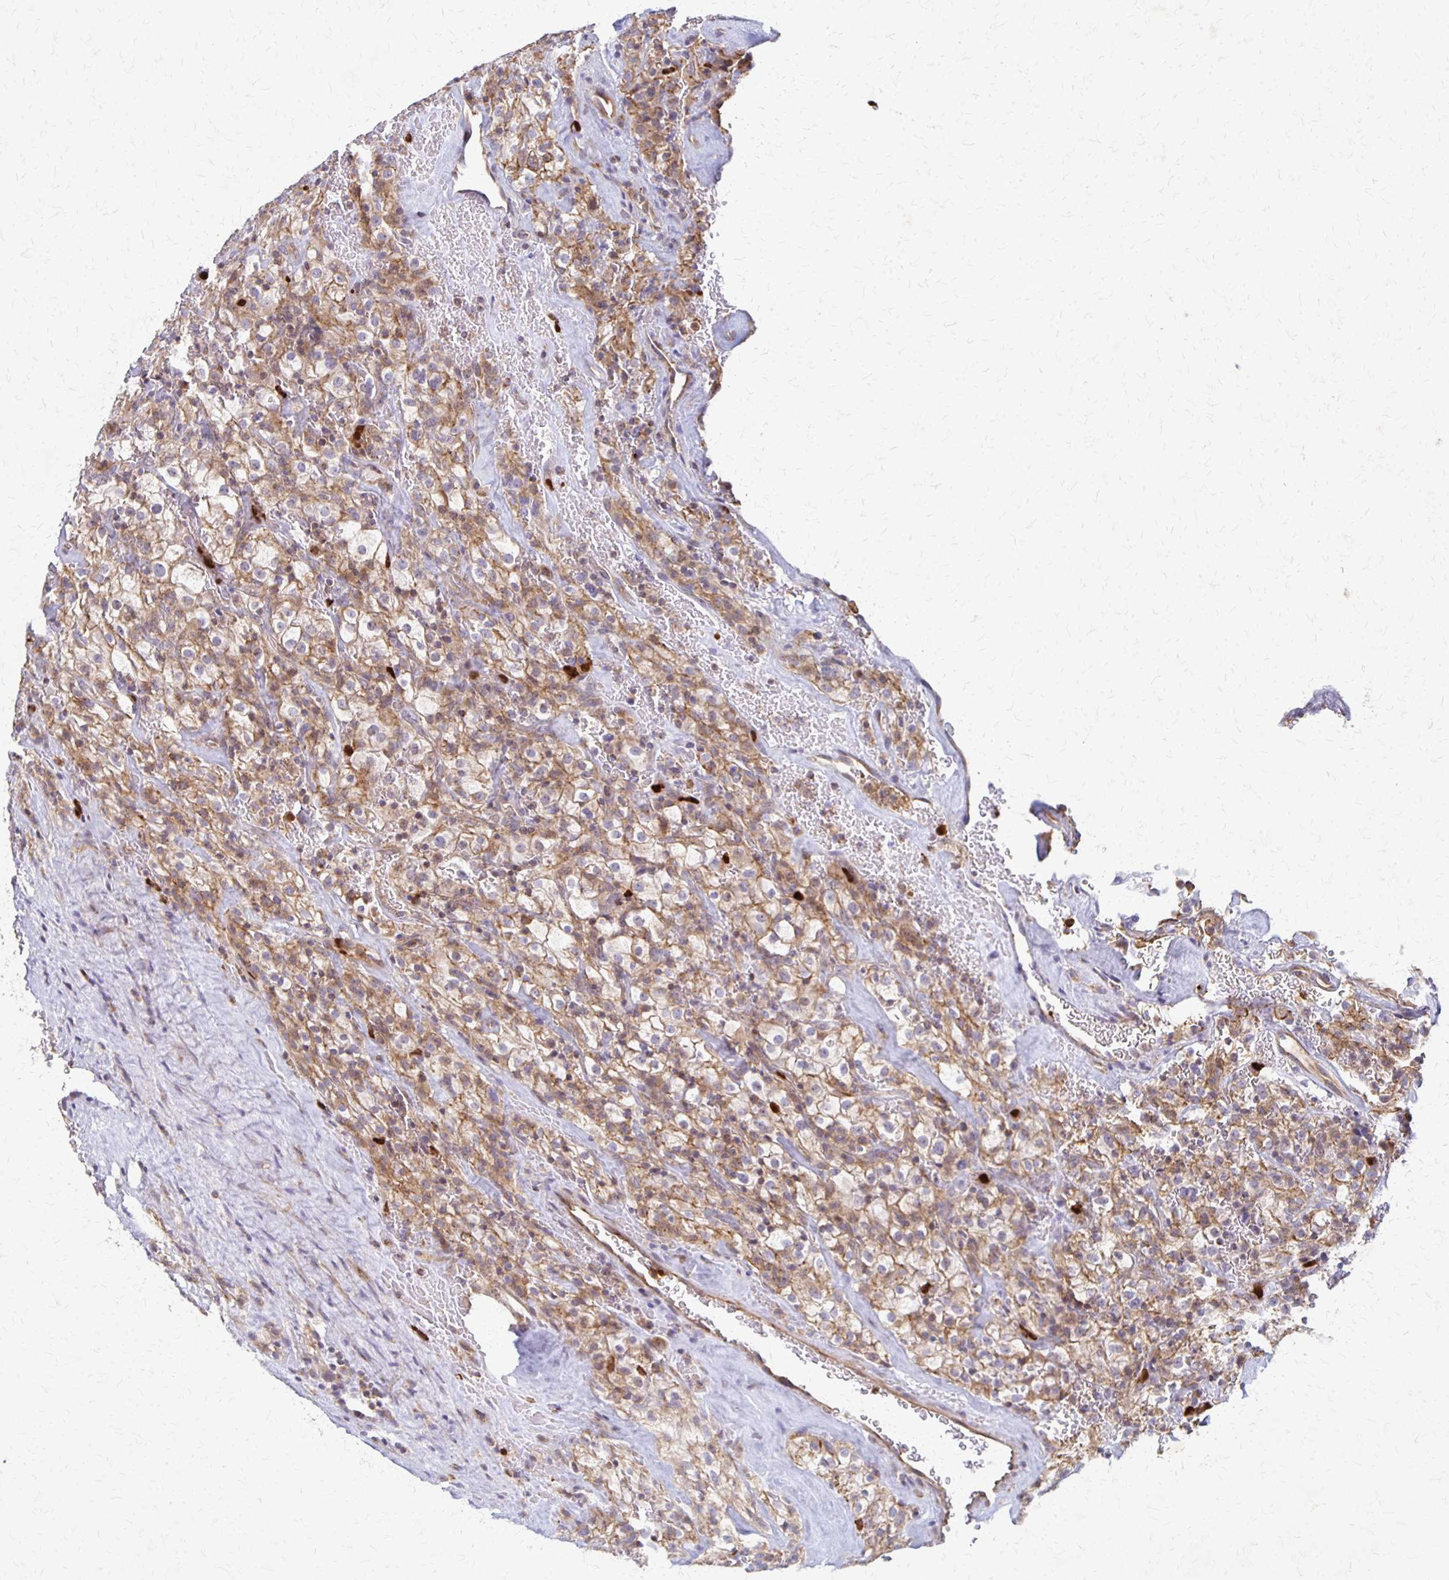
{"staining": {"intensity": "moderate", "quantity": "25%-75%", "location": "cytoplasmic/membranous"}, "tissue": "renal cancer", "cell_type": "Tumor cells", "image_type": "cancer", "snomed": [{"axis": "morphology", "description": "Adenocarcinoma, NOS"}, {"axis": "topography", "description": "Kidney"}], "caption": "Immunohistochemistry image of adenocarcinoma (renal) stained for a protein (brown), which displays medium levels of moderate cytoplasmic/membranous expression in about 25%-75% of tumor cells.", "gene": "EIF4EBP2", "patient": {"sex": "female", "age": 74}}